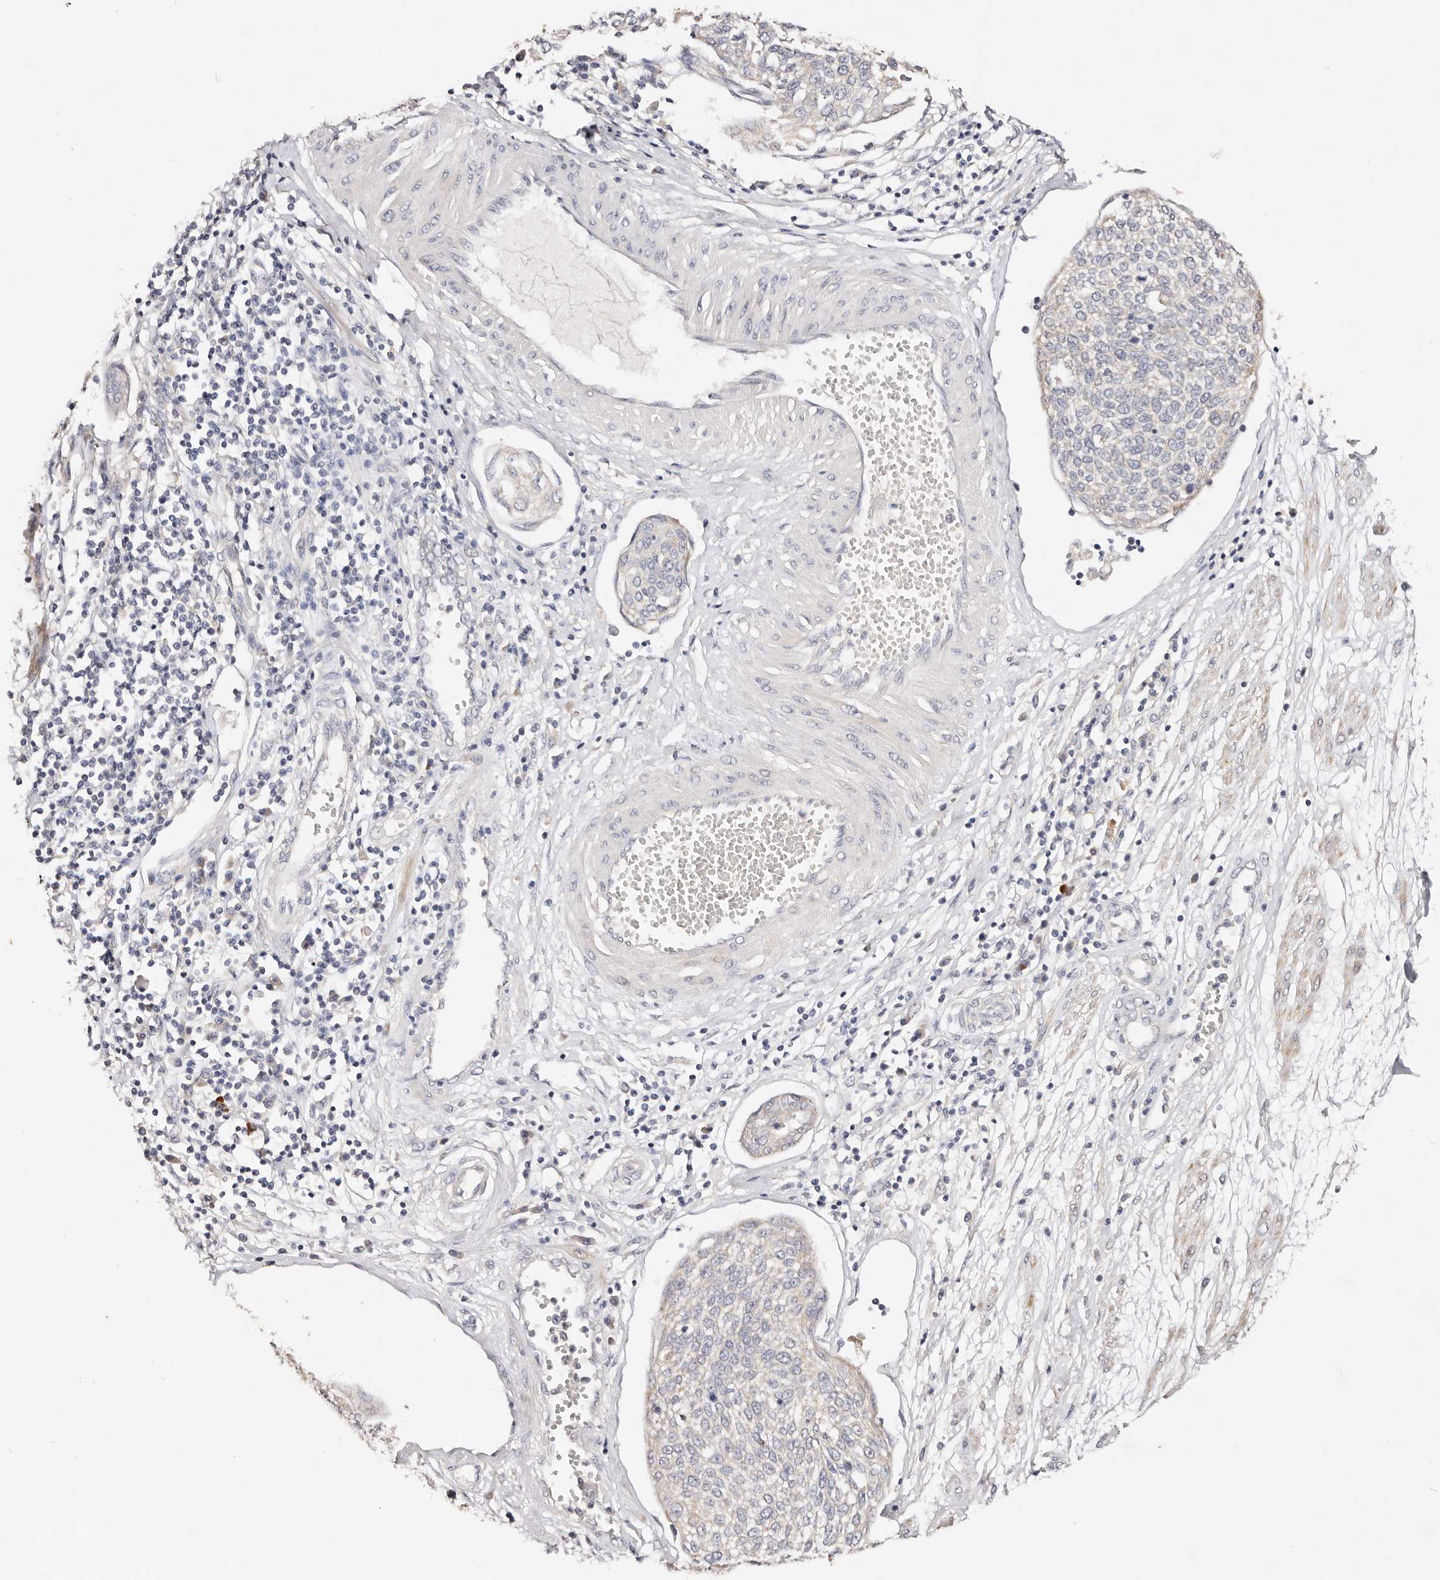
{"staining": {"intensity": "negative", "quantity": "none", "location": "none"}, "tissue": "cervical cancer", "cell_type": "Tumor cells", "image_type": "cancer", "snomed": [{"axis": "morphology", "description": "Squamous cell carcinoma, NOS"}, {"axis": "topography", "description": "Cervix"}], "caption": "Immunohistochemical staining of human cervical cancer reveals no significant expression in tumor cells.", "gene": "VIPAS39", "patient": {"sex": "female", "age": 34}}